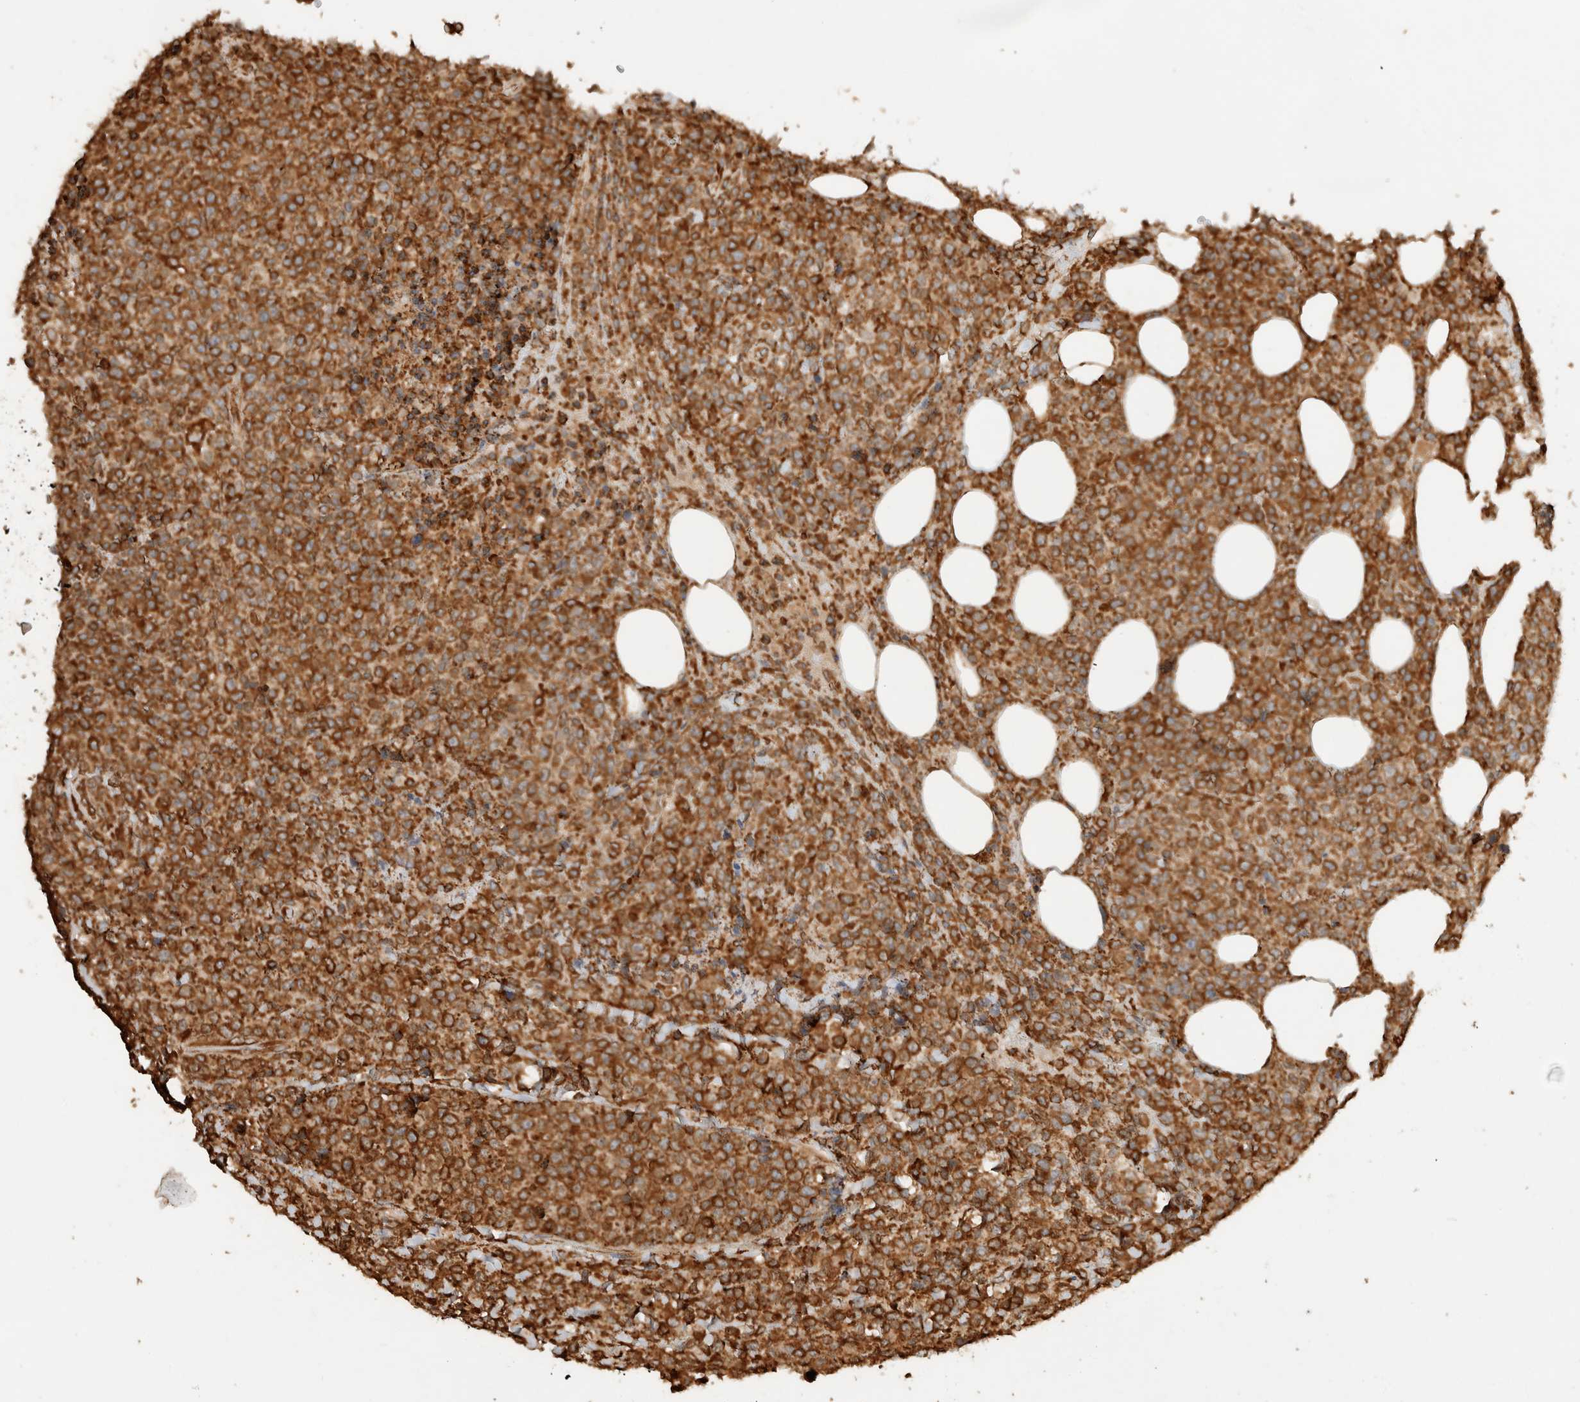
{"staining": {"intensity": "moderate", "quantity": ">75%", "location": "cytoplasmic/membranous"}, "tissue": "lymphoma", "cell_type": "Tumor cells", "image_type": "cancer", "snomed": [{"axis": "morphology", "description": "Malignant lymphoma, non-Hodgkin's type, High grade"}, {"axis": "topography", "description": "Lymph node"}], "caption": "Immunohistochemical staining of human malignant lymphoma, non-Hodgkin's type (high-grade) displays medium levels of moderate cytoplasmic/membranous staining in about >75% of tumor cells.", "gene": "ERAP1", "patient": {"sex": "male", "age": 13}}